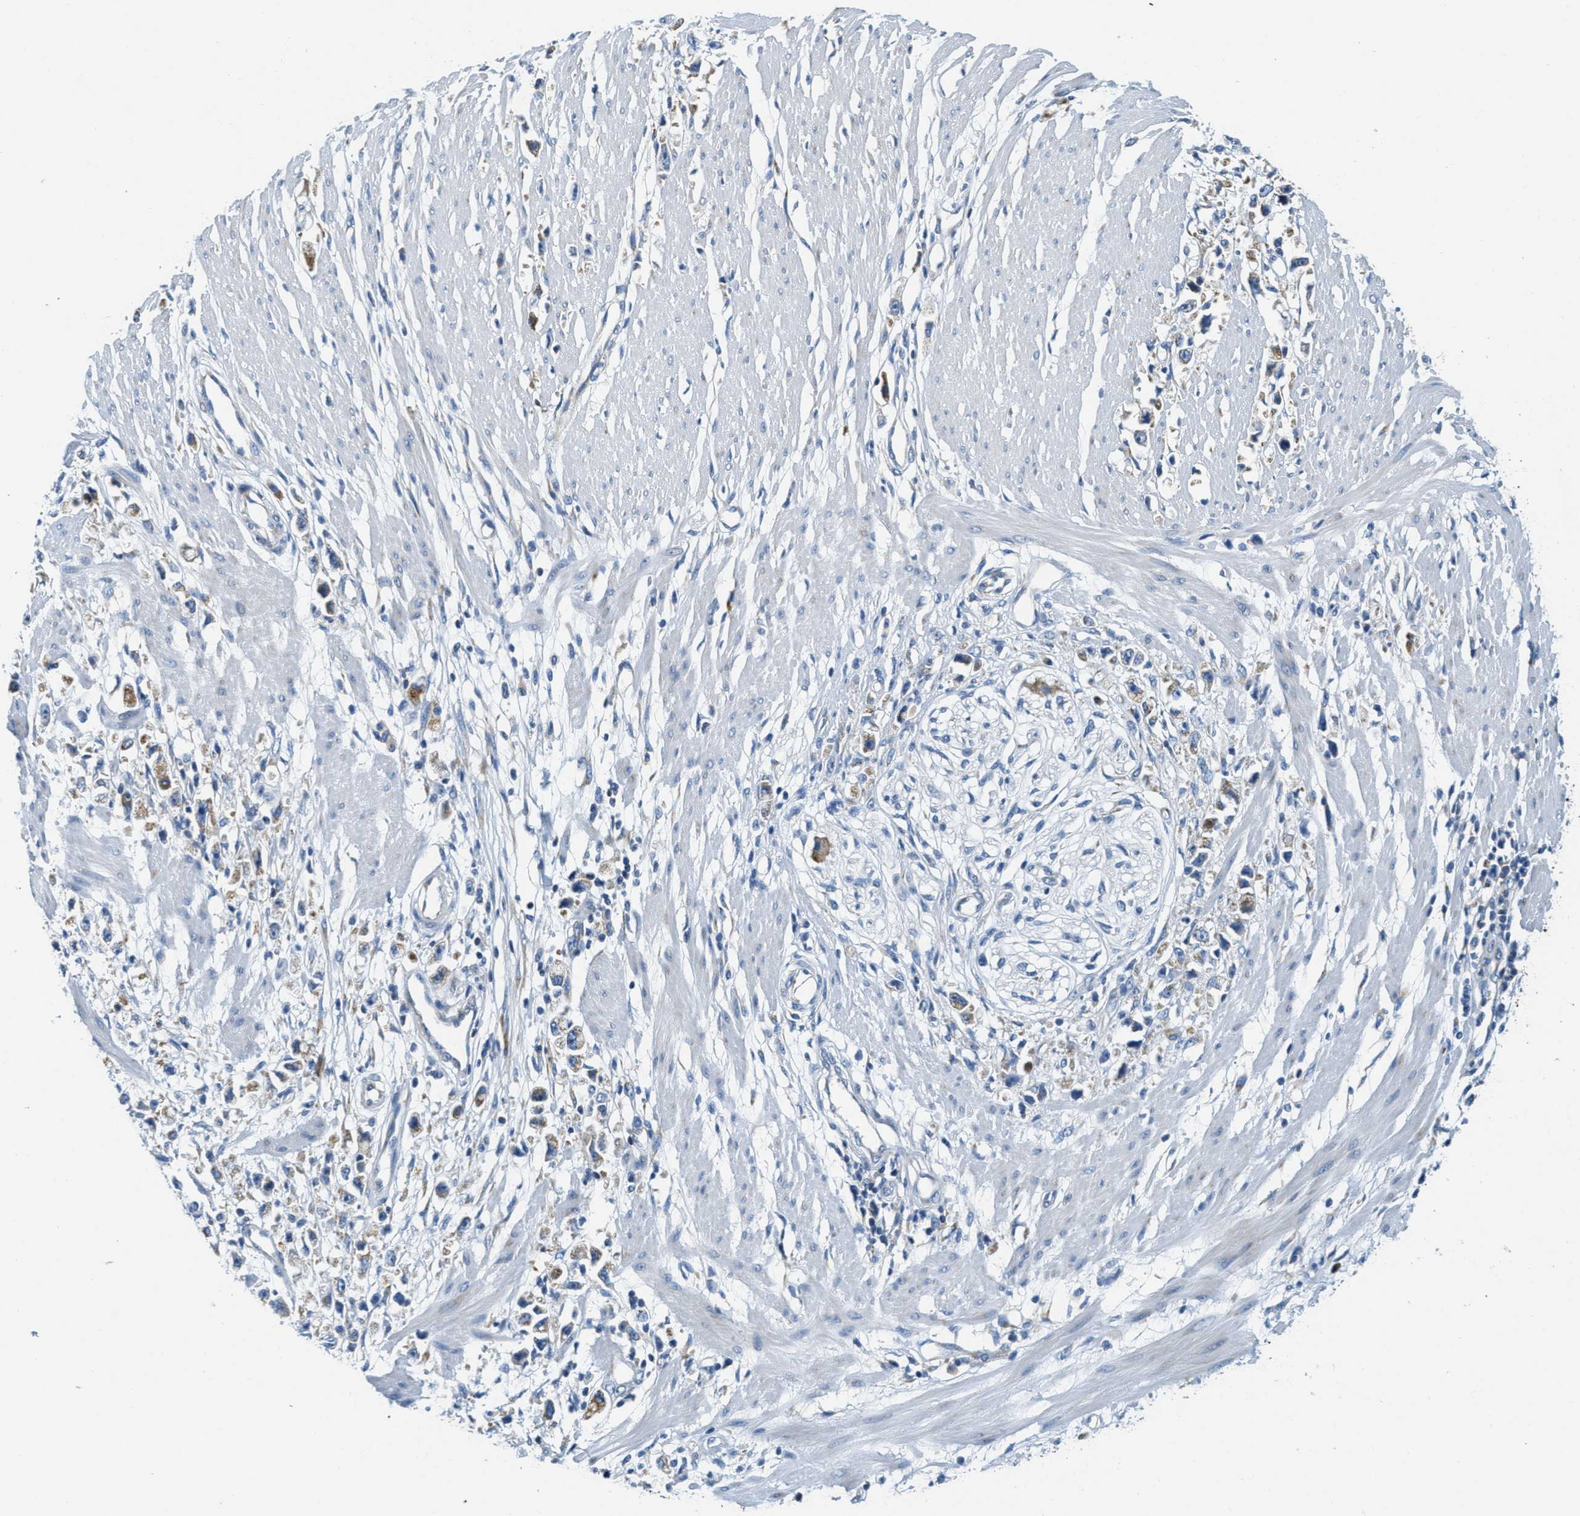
{"staining": {"intensity": "weak", "quantity": "25%-75%", "location": "cytoplasmic/membranous"}, "tissue": "stomach cancer", "cell_type": "Tumor cells", "image_type": "cancer", "snomed": [{"axis": "morphology", "description": "Adenocarcinoma, NOS"}, {"axis": "topography", "description": "Stomach"}], "caption": "Tumor cells display weak cytoplasmic/membranous expression in about 25%-75% of cells in adenocarcinoma (stomach).", "gene": "CA4", "patient": {"sex": "female", "age": 59}}